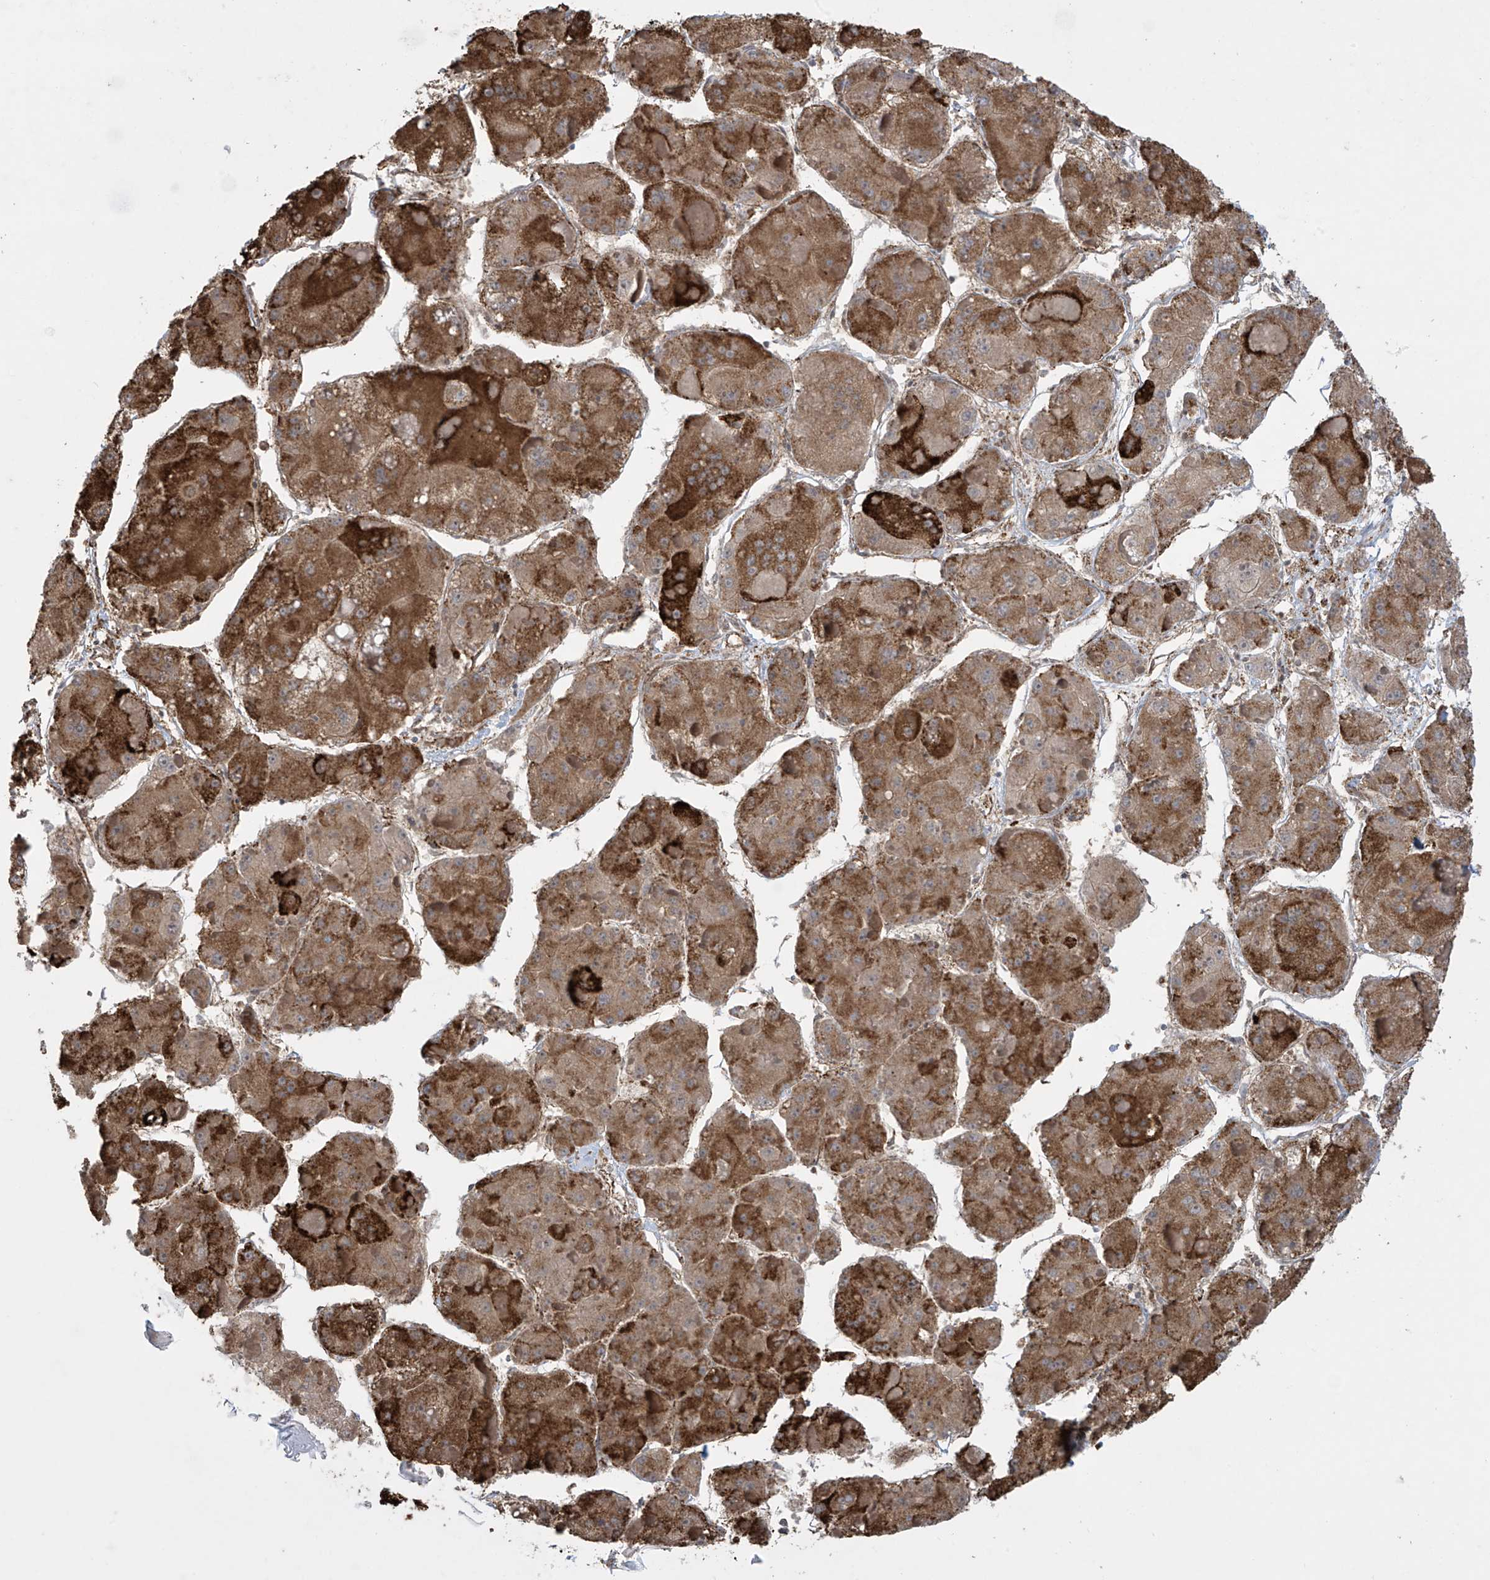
{"staining": {"intensity": "moderate", "quantity": ">75%", "location": "cytoplasmic/membranous"}, "tissue": "liver cancer", "cell_type": "Tumor cells", "image_type": "cancer", "snomed": [{"axis": "morphology", "description": "Carcinoma, Hepatocellular, NOS"}, {"axis": "topography", "description": "Liver"}], "caption": "Immunohistochemical staining of human liver hepatocellular carcinoma demonstrates moderate cytoplasmic/membranous protein expression in approximately >75% of tumor cells. The protein is shown in brown color, while the nuclei are stained blue.", "gene": "MX1", "patient": {"sex": "female", "age": 73}}